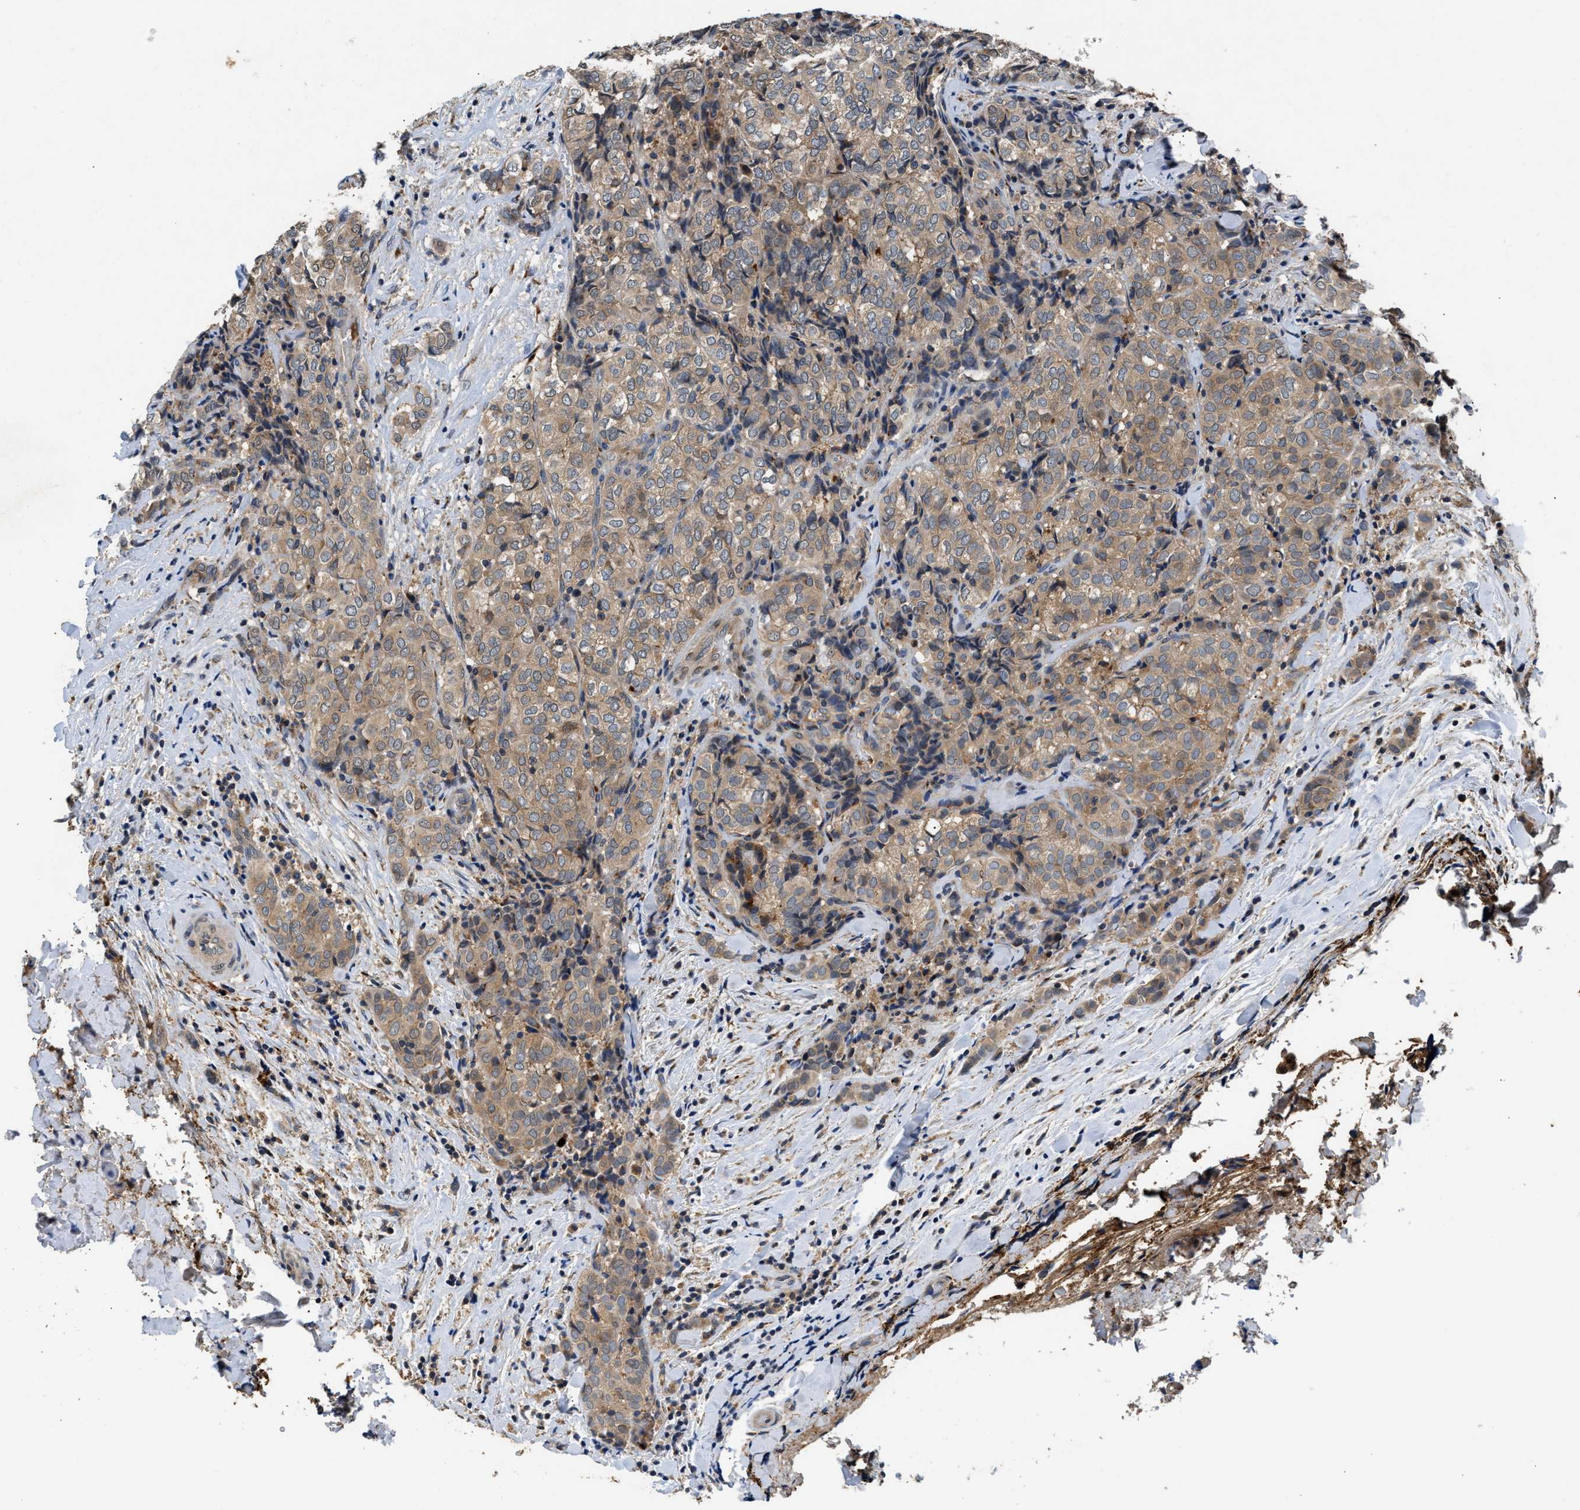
{"staining": {"intensity": "weak", "quantity": ">75%", "location": "cytoplasmic/membranous"}, "tissue": "thyroid cancer", "cell_type": "Tumor cells", "image_type": "cancer", "snomed": [{"axis": "morphology", "description": "Normal tissue, NOS"}, {"axis": "morphology", "description": "Papillary adenocarcinoma, NOS"}, {"axis": "topography", "description": "Thyroid gland"}], "caption": "IHC (DAB (3,3'-diaminobenzidine)) staining of thyroid papillary adenocarcinoma reveals weak cytoplasmic/membranous protein staining in about >75% of tumor cells.", "gene": "CHUK", "patient": {"sex": "female", "age": 30}}